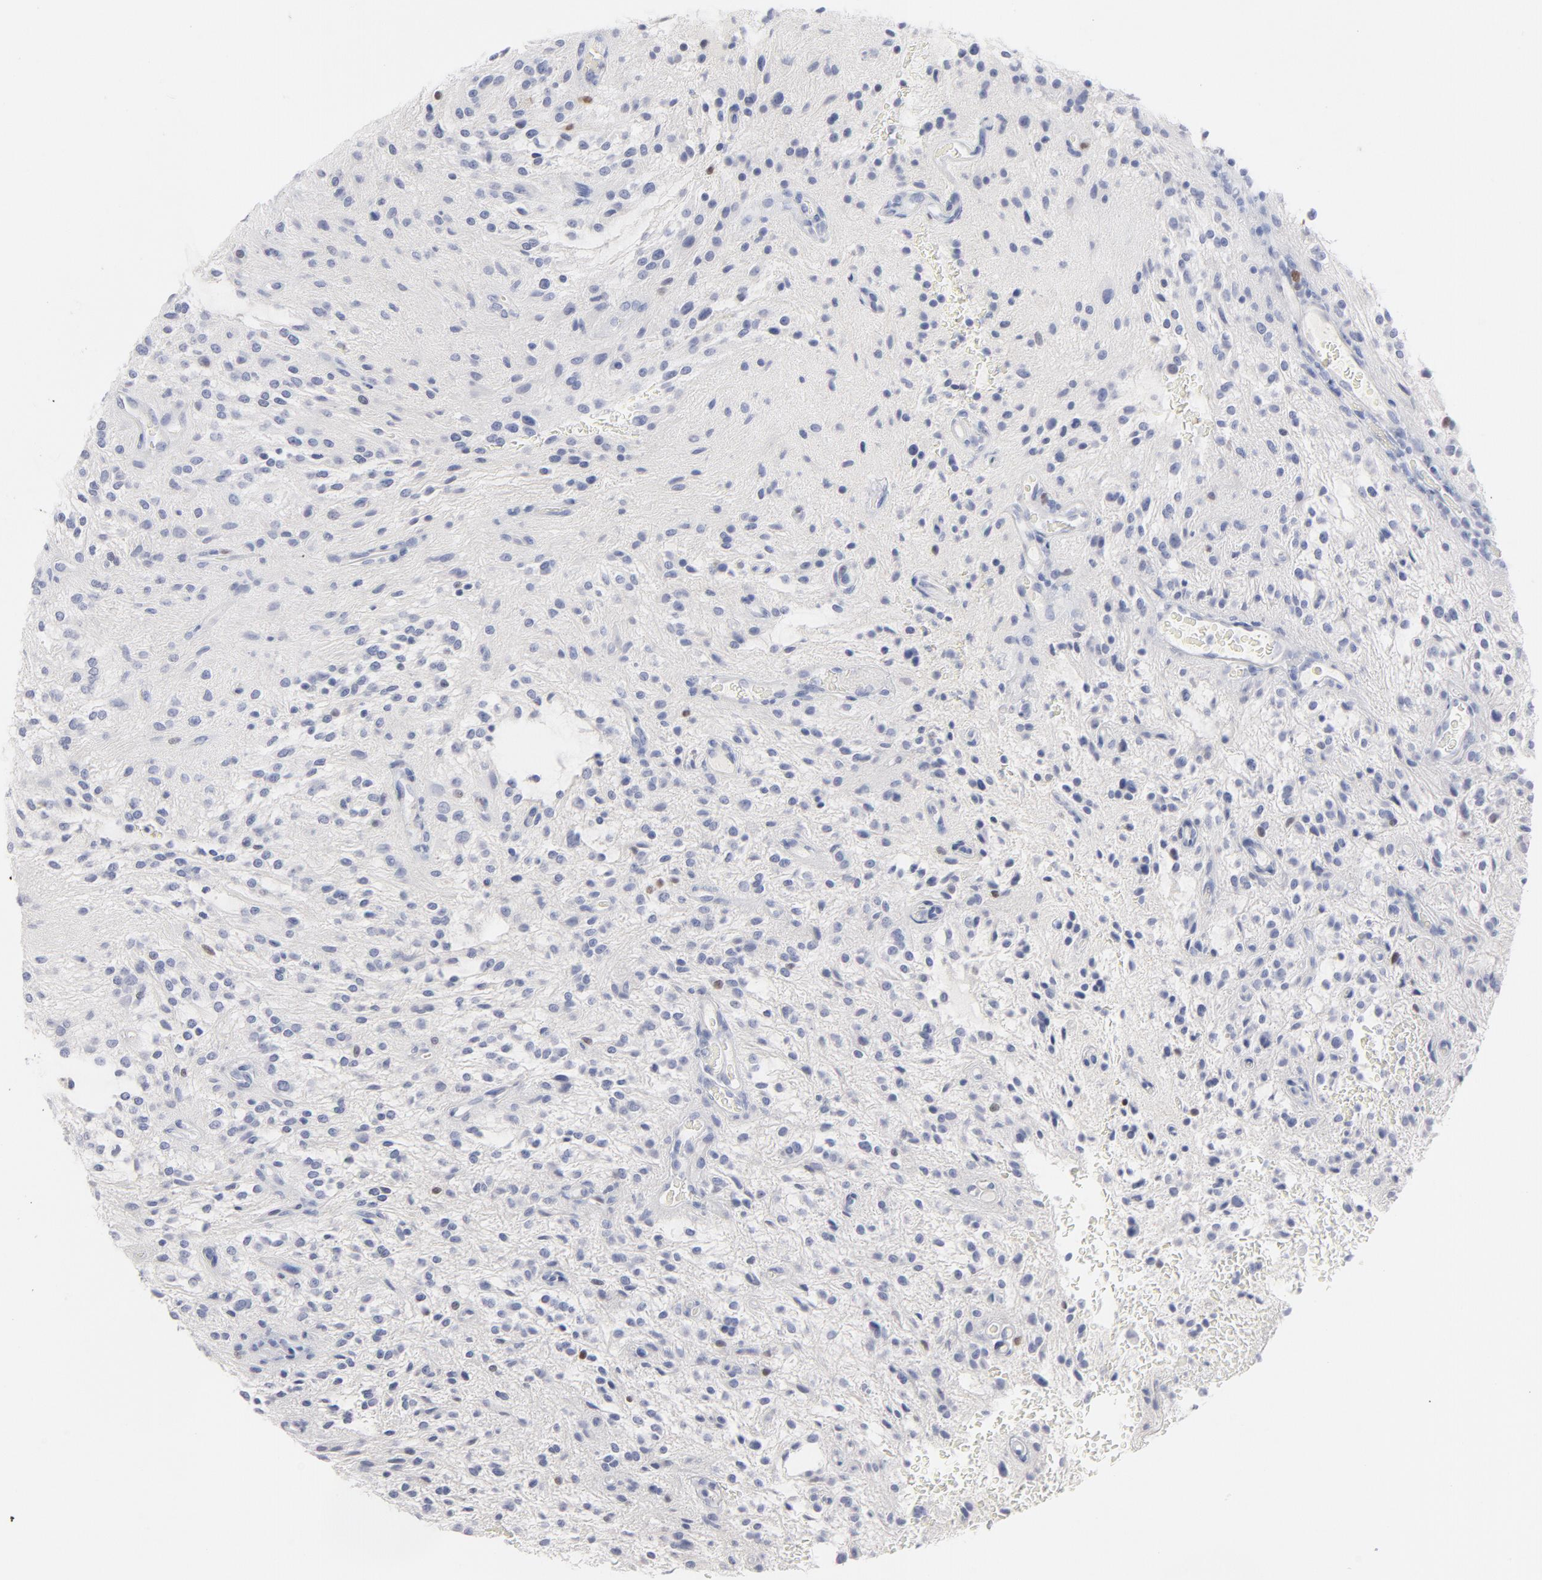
{"staining": {"intensity": "negative", "quantity": "none", "location": "none"}, "tissue": "glioma", "cell_type": "Tumor cells", "image_type": "cancer", "snomed": [{"axis": "morphology", "description": "Glioma, malignant, NOS"}, {"axis": "topography", "description": "Cerebellum"}], "caption": "Tumor cells show no significant positivity in glioma (malignant).", "gene": "MCM7", "patient": {"sex": "female", "age": 10}}